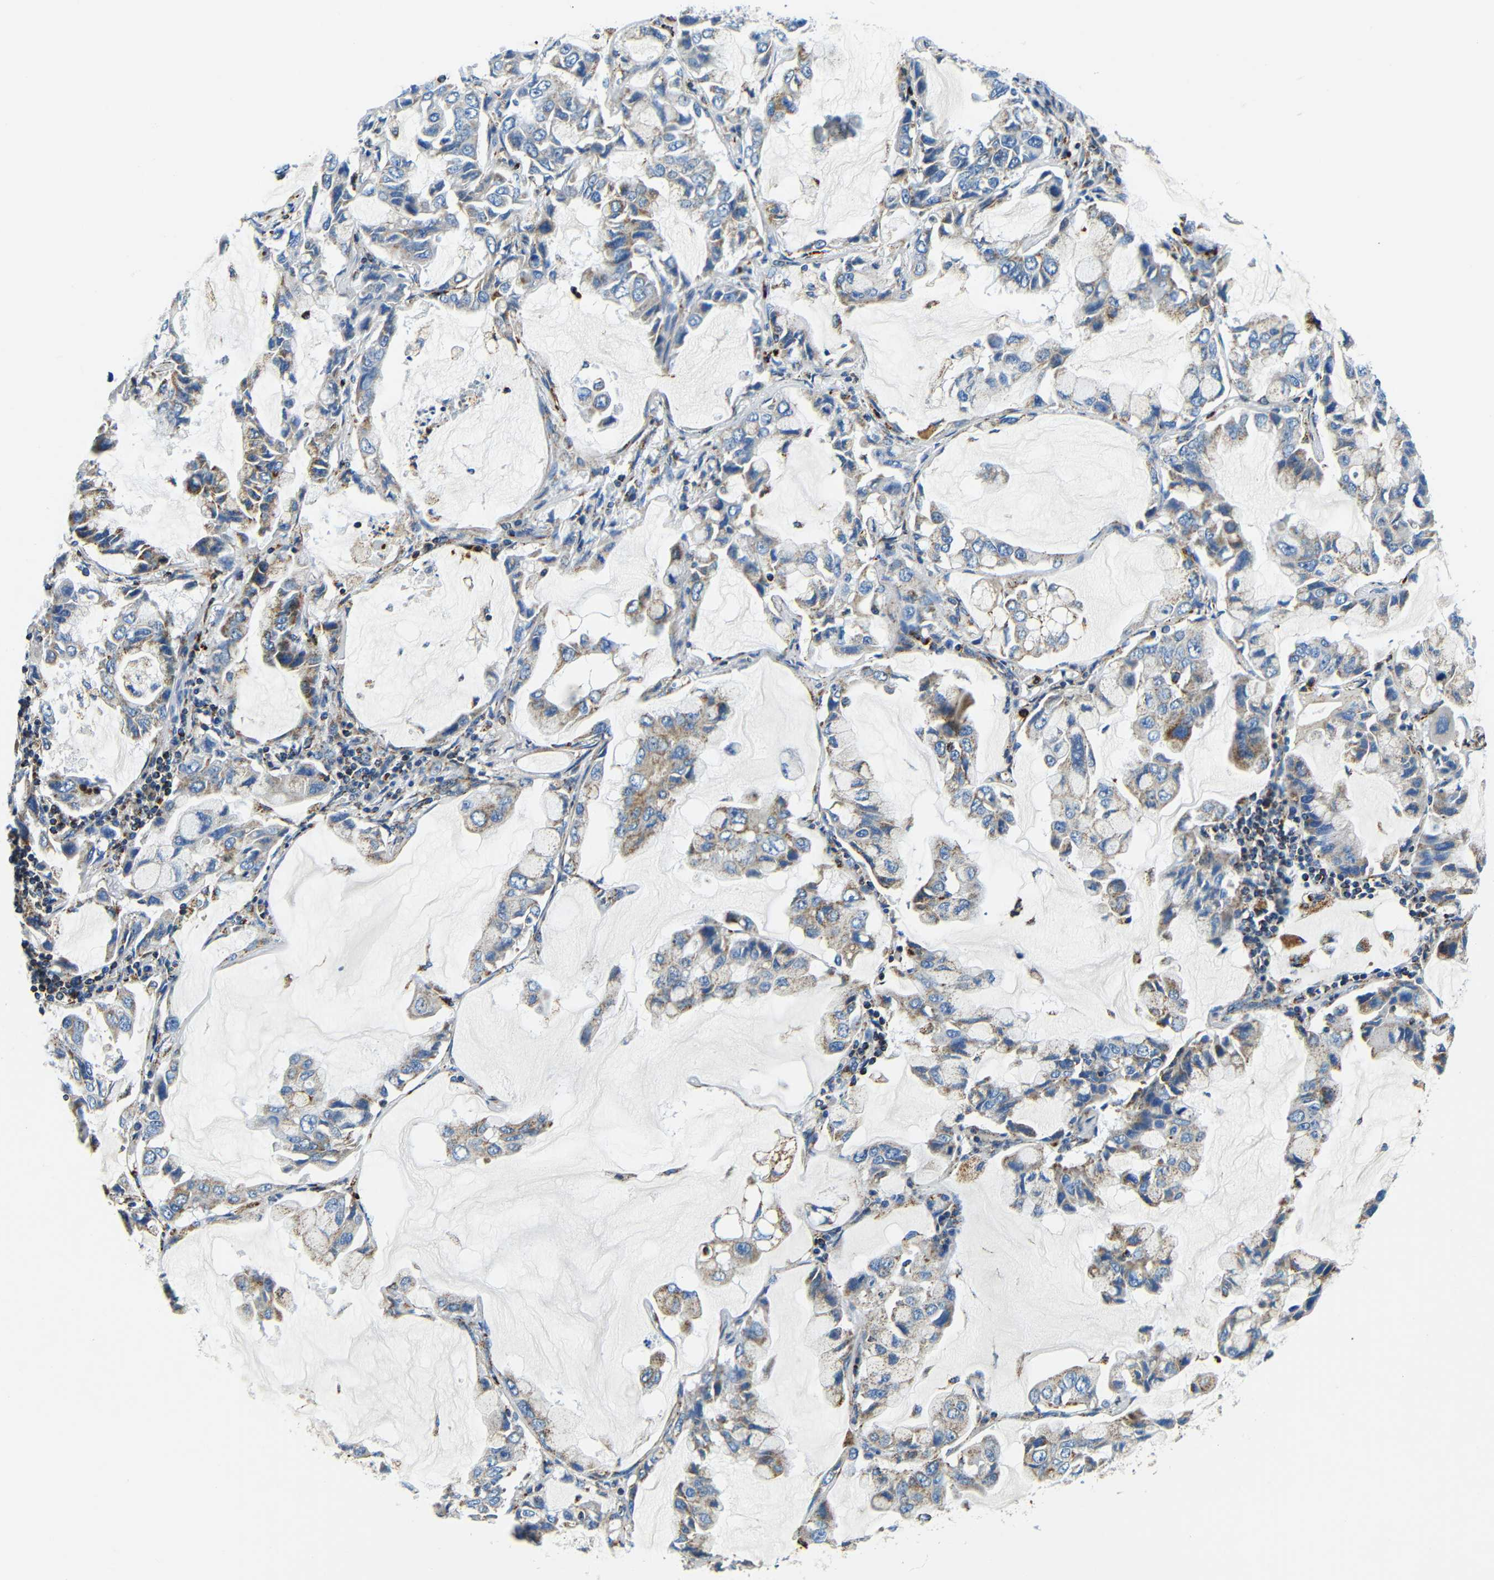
{"staining": {"intensity": "moderate", "quantity": "<25%", "location": "cytoplasmic/membranous"}, "tissue": "lung cancer", "cell_type": "Tumor cells", "image_type": "cancer", "snomed": [{"axis": "morphology", "description": "Adenocarcinoma, NOS"}, {"axis": "topography", "description": "Lung"}], "caption": "This image reveals adenocarcinoma (lung) stained with IHC to label a protein in brown. The cytoplasmic/membranous of tumor cells show moderate positivity for the protein. Nuclei are counter-stained blue.", "gene": "GALNT18", "patient": {"sex": "male", "age": 64}}